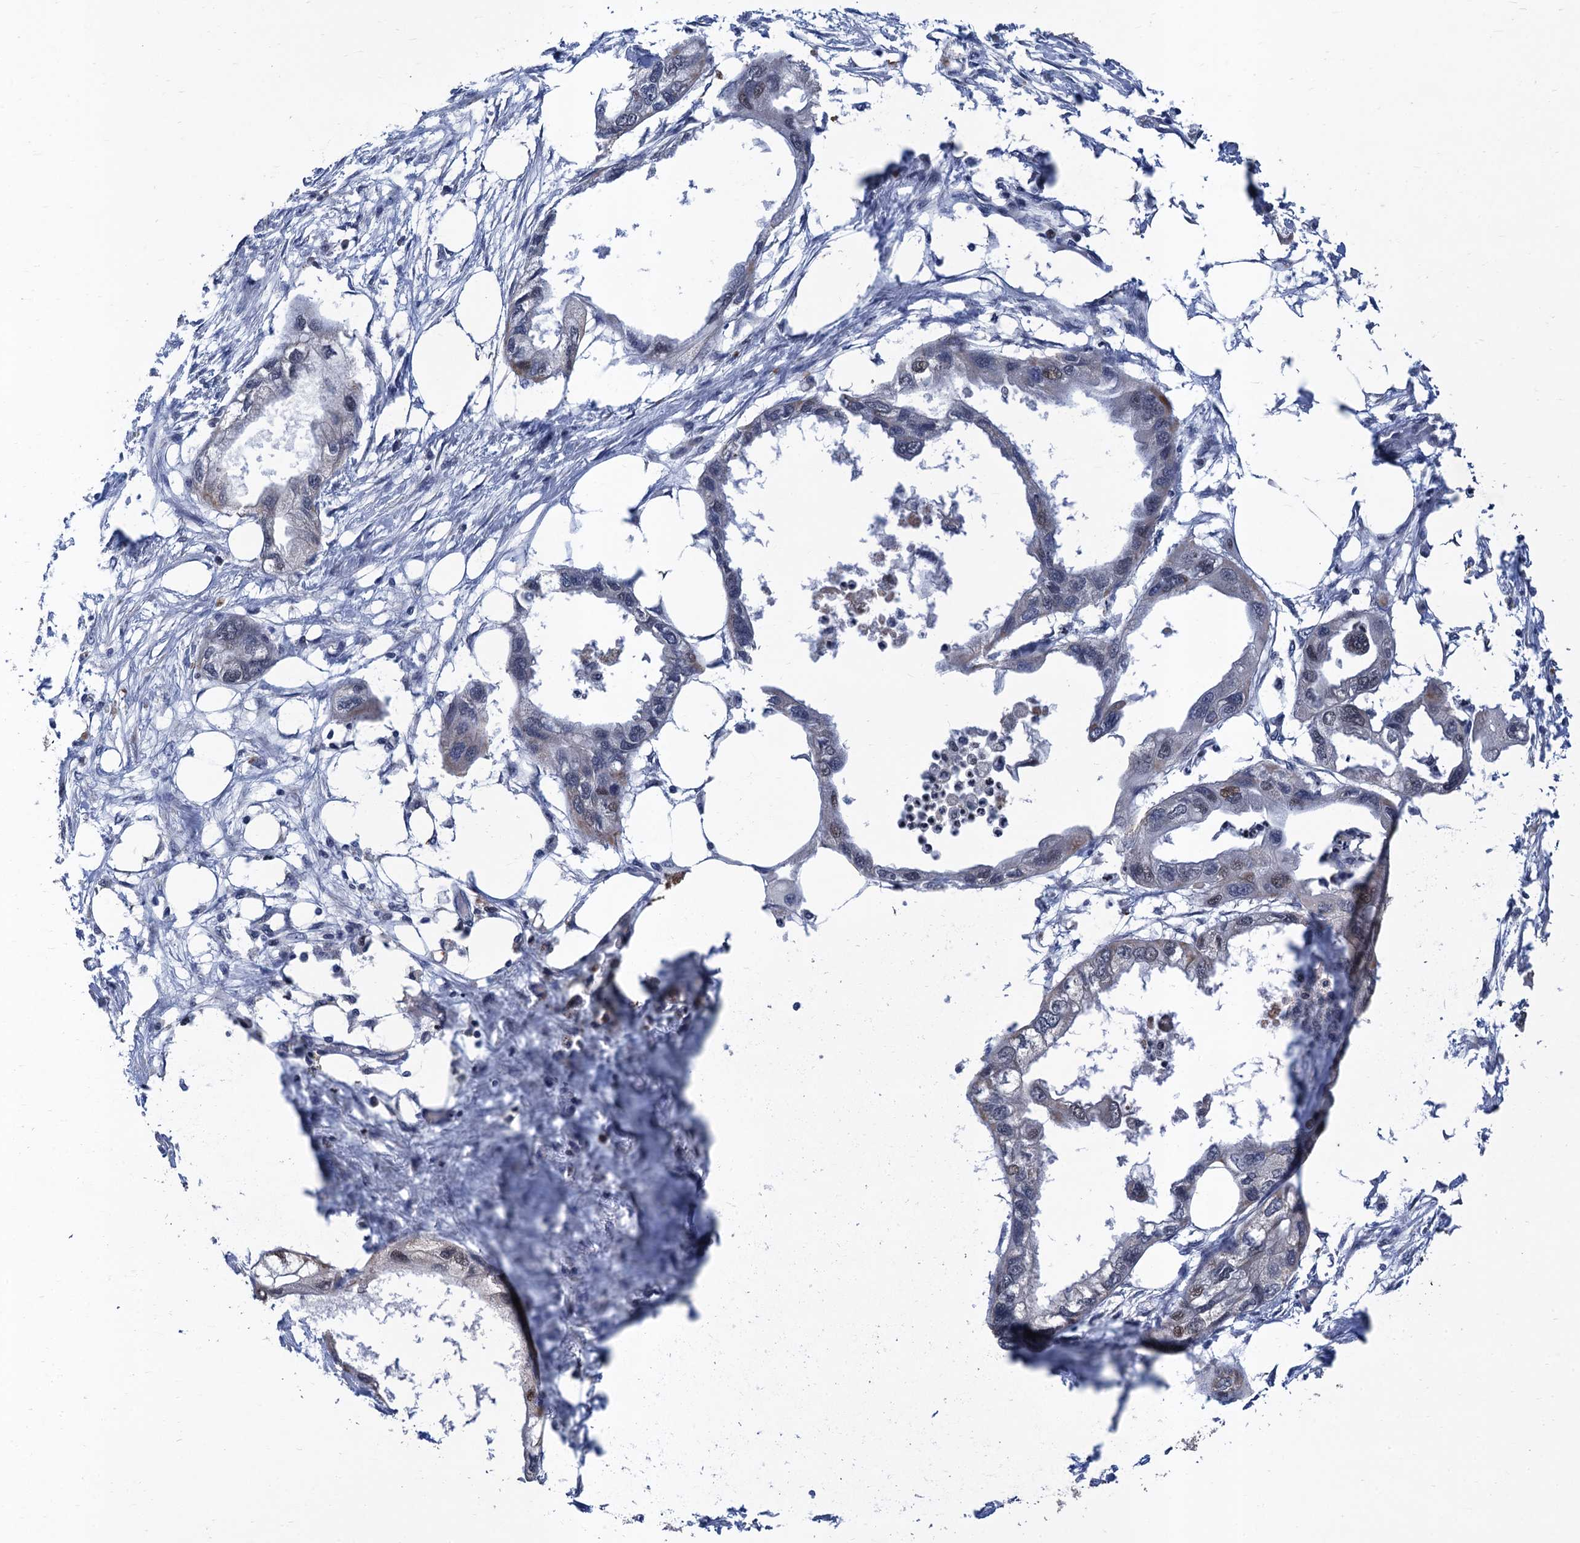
{"staining": {"intensity": "weak", "quantity": "<25%", "location": "nuclear"}, "tissue": "endometrial cancer", "cell_type": "Tumor cells", "image_type": "cancer", "snomed": [{"axis": "morphology", "description": "Adenocarcinoma, NOS"}, {"axis": "morphology", "description": "Adenocarcinoma, metastatic, NOS"}, {"axis": "topography", "description": "Adipose tissue"}, {"axis": "topography", "description": "Endometrium"}], "caption": "Micrograph shows no protein expression in tumor cells of endometrial metastatic adenocarcinoma tissue. (Brightfield microscopy of DAB immunohistochemistry (IHC) at high magnification).", "gene": "TSEN34", "patient": {"sex": "female", "age": 67}}